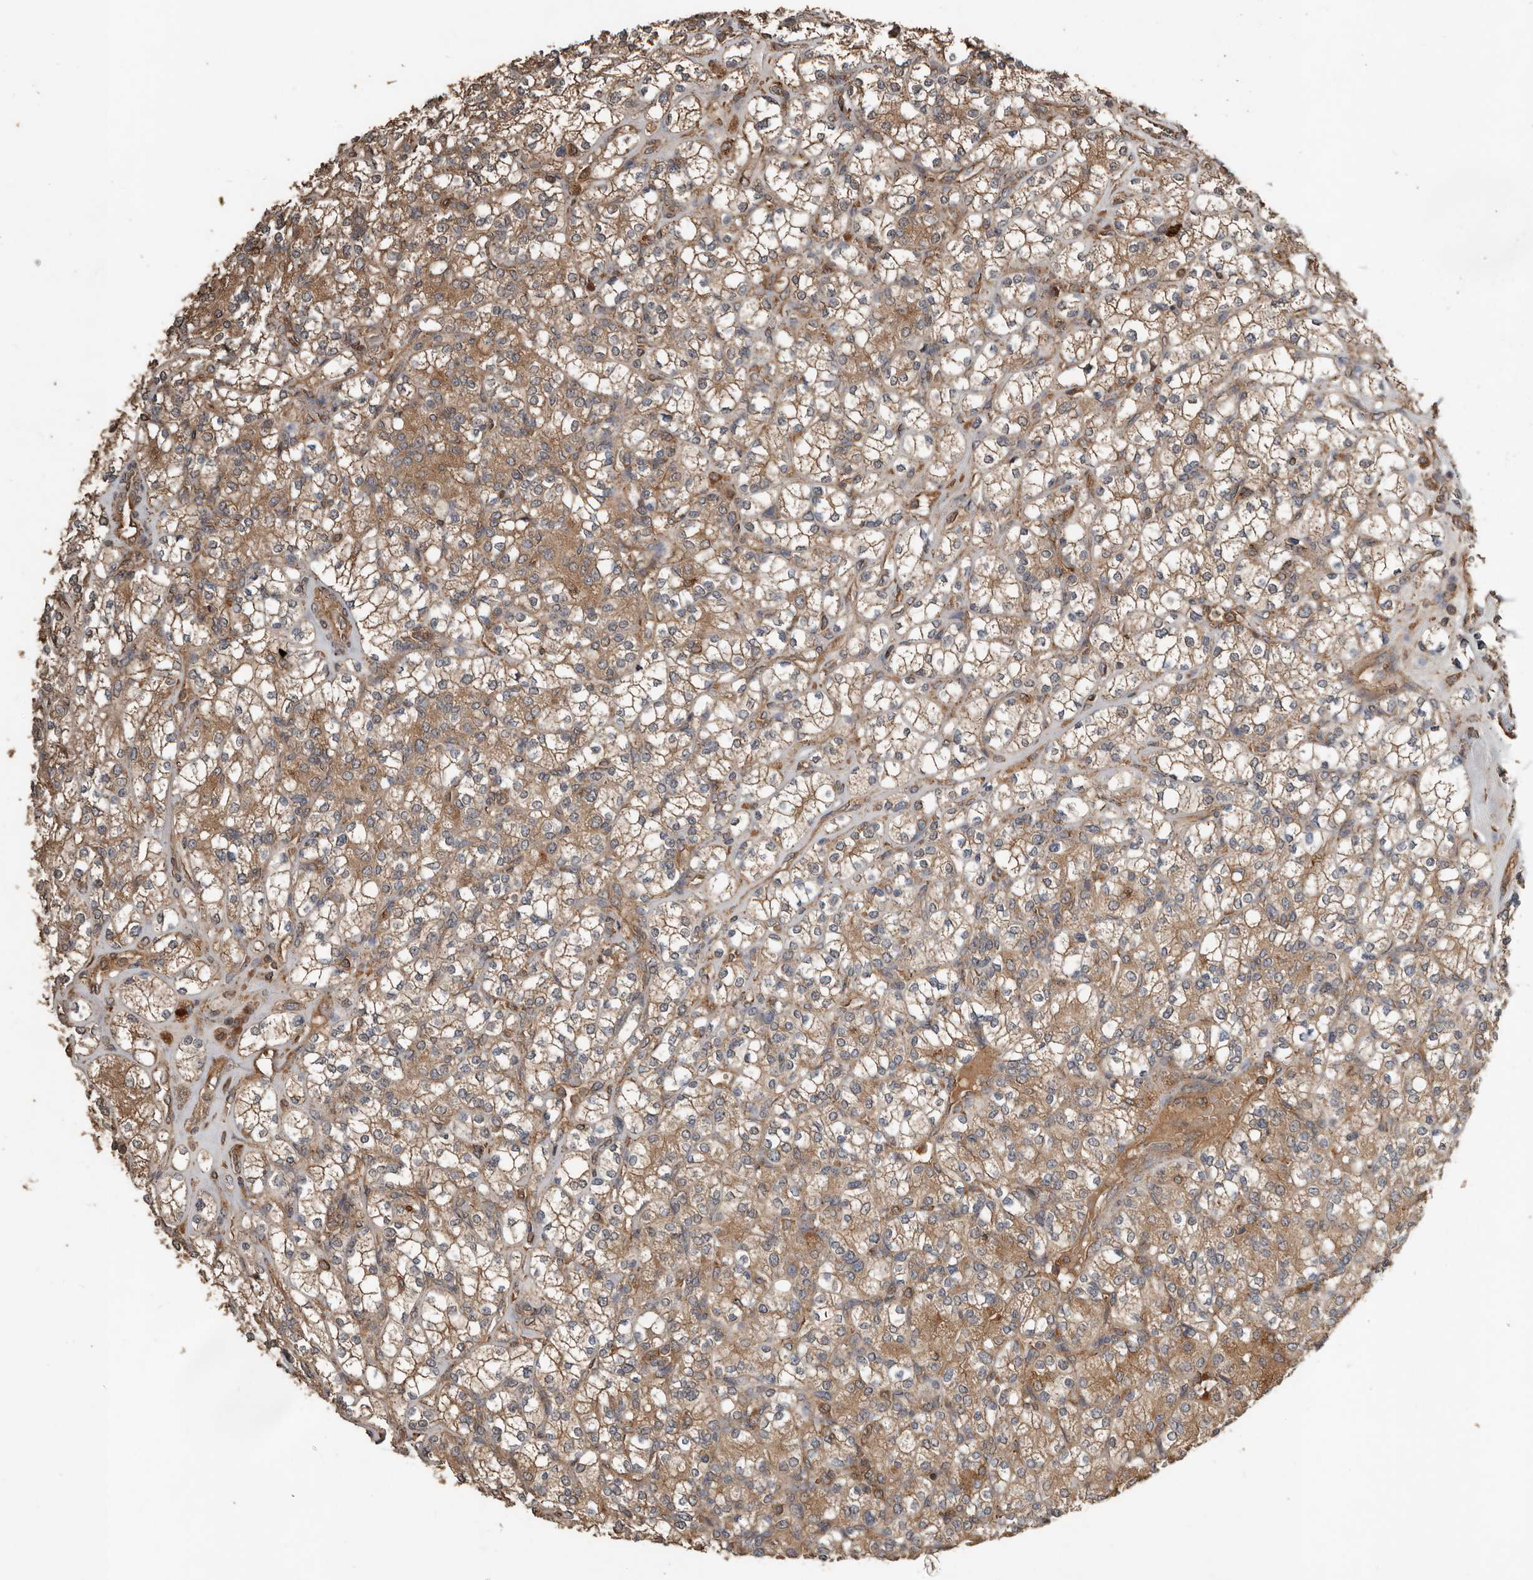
{"staining": {"intensity": "moderate", "quantity": ">75%", "location": "cytoplasmic/membranous"}, "tissue": "renal cancer", "cell_type": "Tumor cells", "image_type": "cancer", "snomed": [{"axis": "morphology", "description": "Adenocarcinoma, NOS"}, {"axis": "topography", "description": "Kidney"}], "caption": "DAB (3,3'-diaminobenzidine) immunohistochemical staining of human renal adenocarcinoma displays moderate cytoplasmic/membranous protein positivity in approximately >75% of tumor cells.", "gene": "RNF207", "patient": {"sex": "male", "age": 77}}